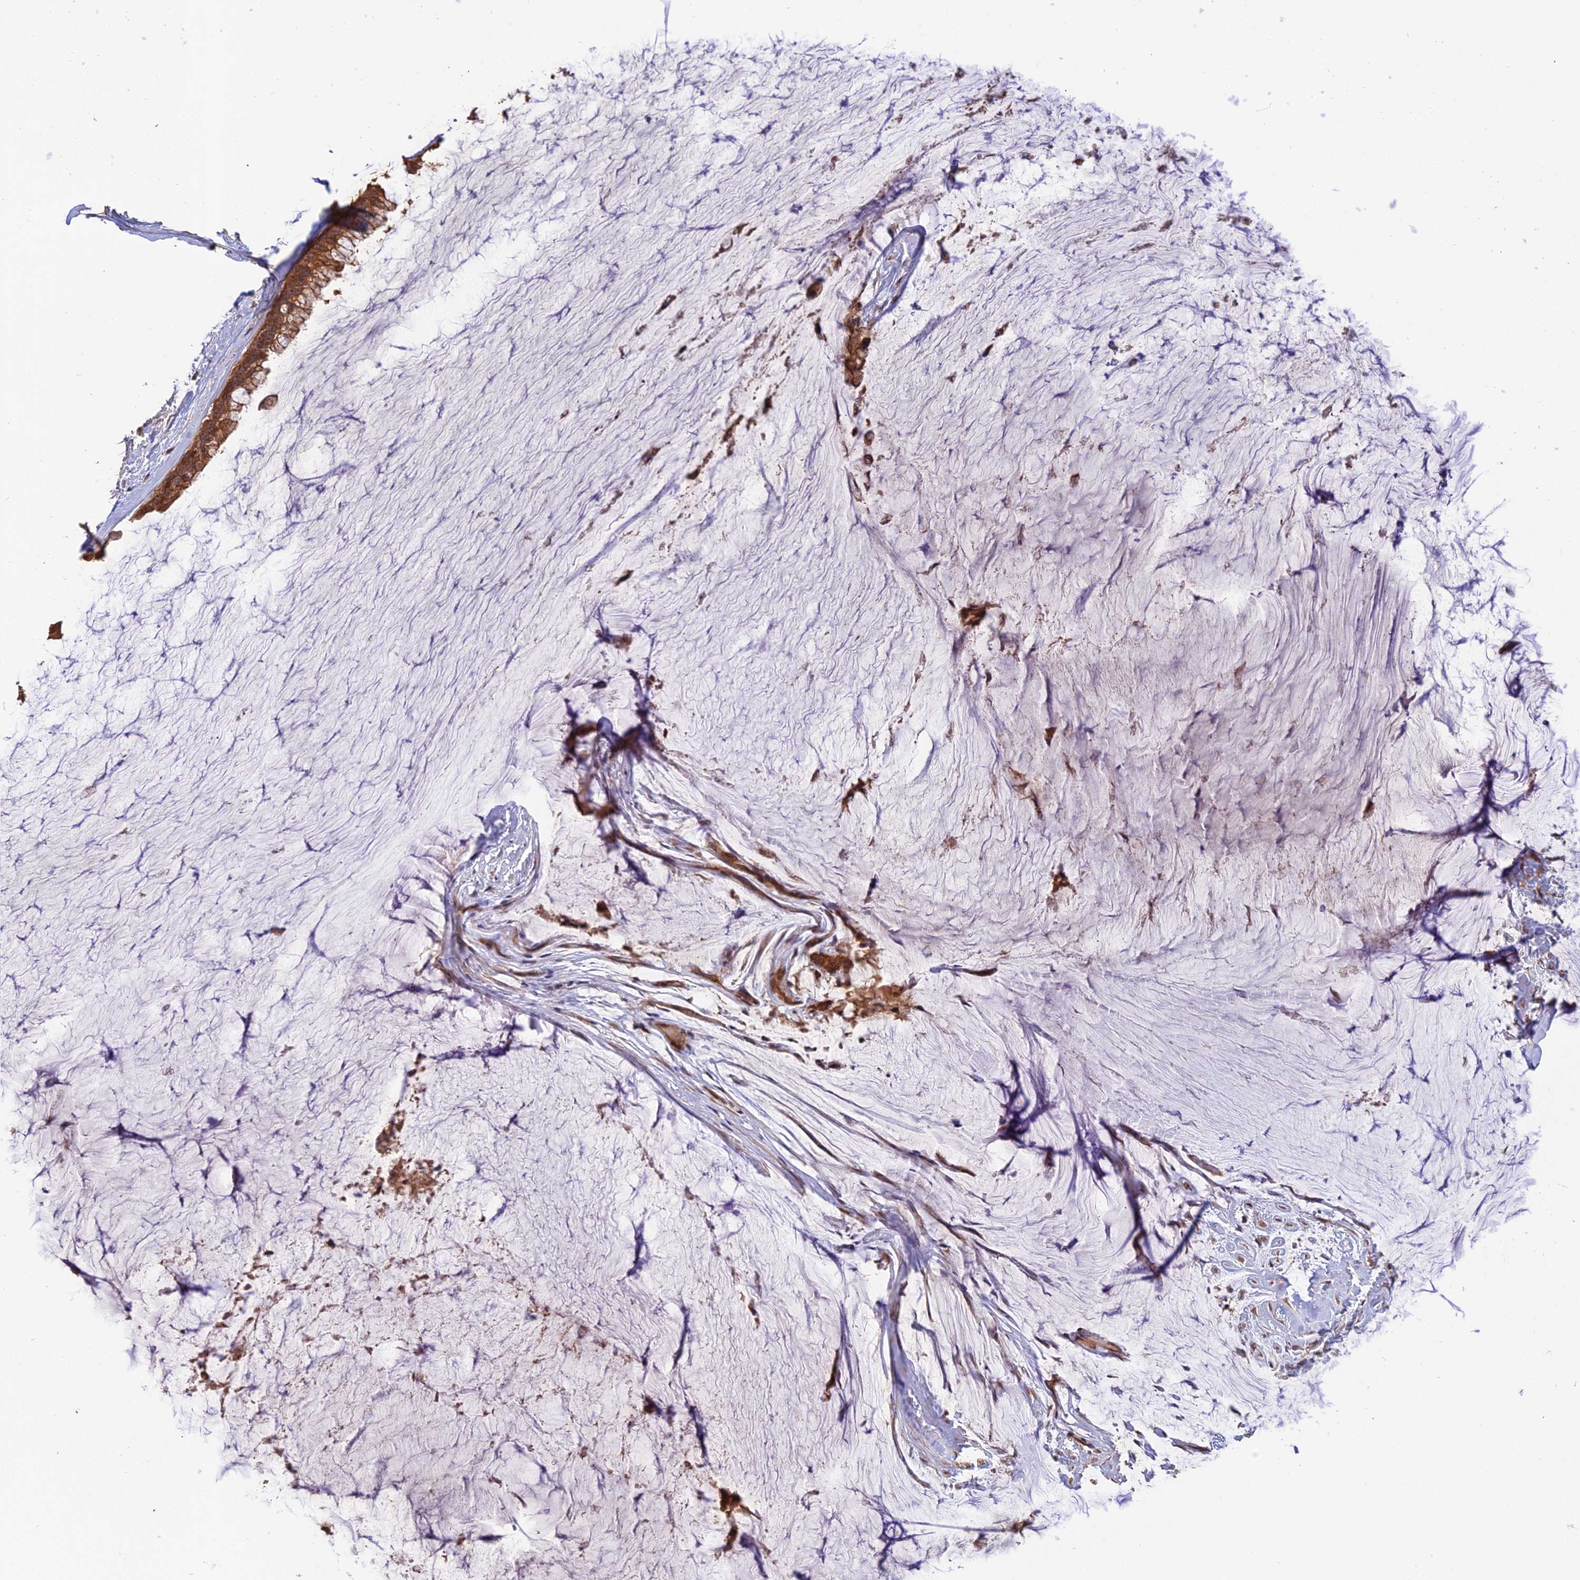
{"staining": {"intensity": "strong", "quantity": ">75%", "location": "cytoplasmic/membranous"}, "tissue": "ovarian cancer", "cell_type": "Tumor cells", "image_type": "cancer", "snomed": [{"axis": "morphology", "description": "Cystadenocarcinoma, mucinous, NOS"}, {"axis": "topography", "description": "Ovary"}], "caption": "Immunohistochemical staining of human ovarian cancer exhibits high levels of strong cytoplasmic/membranous protein expression in about >75% of tumor cells. The protein is stained brown, and the nuclei are stained in blue (DAB IHC with brightfield microscopy, high magnification).", "gene": "RALGAPA2", "patient": {"sex": "female", "age": 39}}